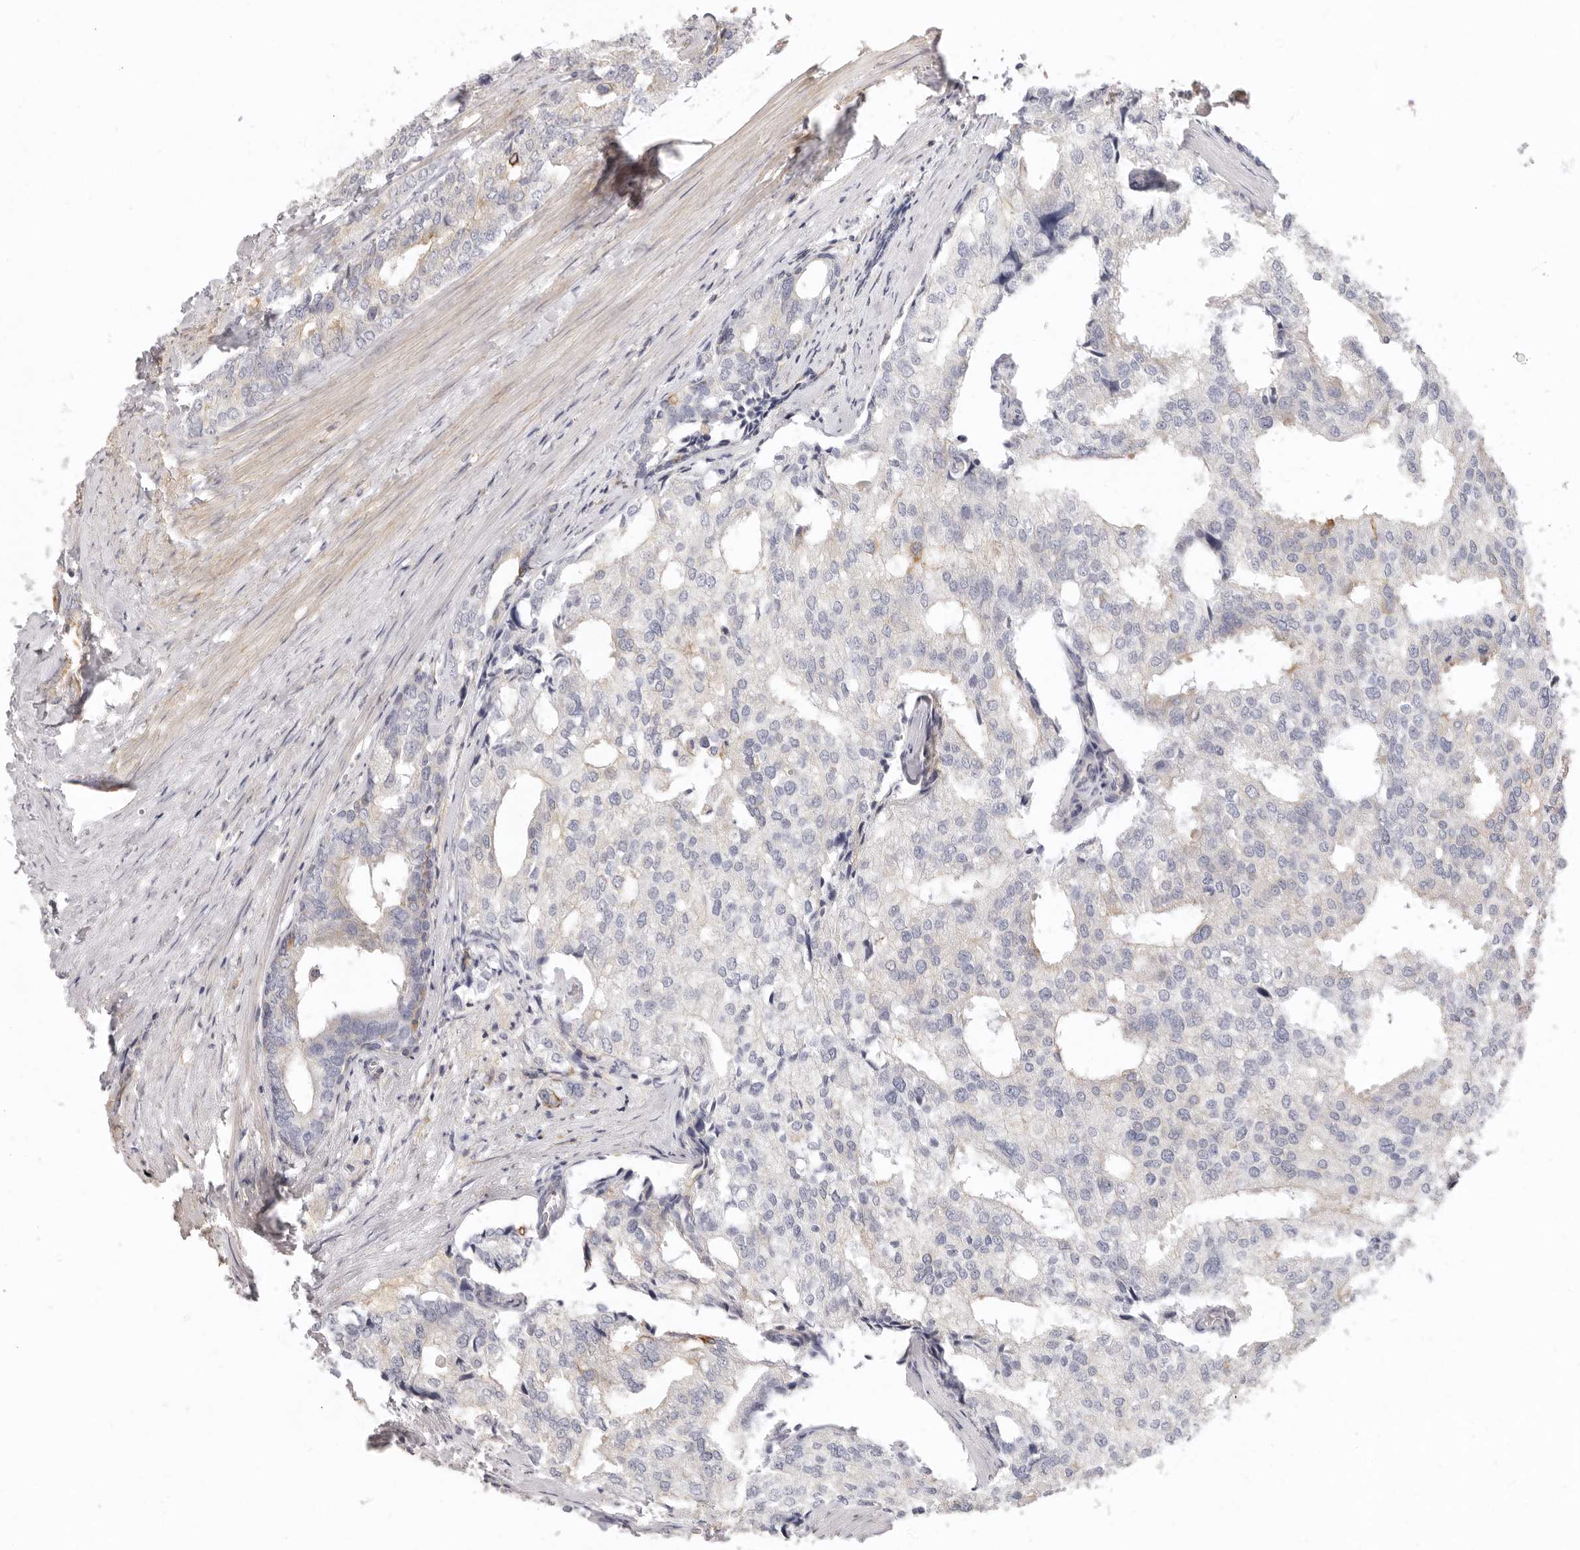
{"staining": {"intensity": "negative", "quantity": "none", "location": "none"}, "tissue": "prostate cancer", "cell_type": "Tumor cells", "image_type": "cancer", "snomed": [{"axis": "morphology", "description": "Adenocarcinoma, High grade"}, {"axis": "topography", "description": "Prostate"}], "caption": "This is an IHC image of human adenocarcinoma (high-grade) (prostate). There is no expression in tumor cells.", "gene": "NIBAN1", "patient": {"sex": "male", "age": 50}}